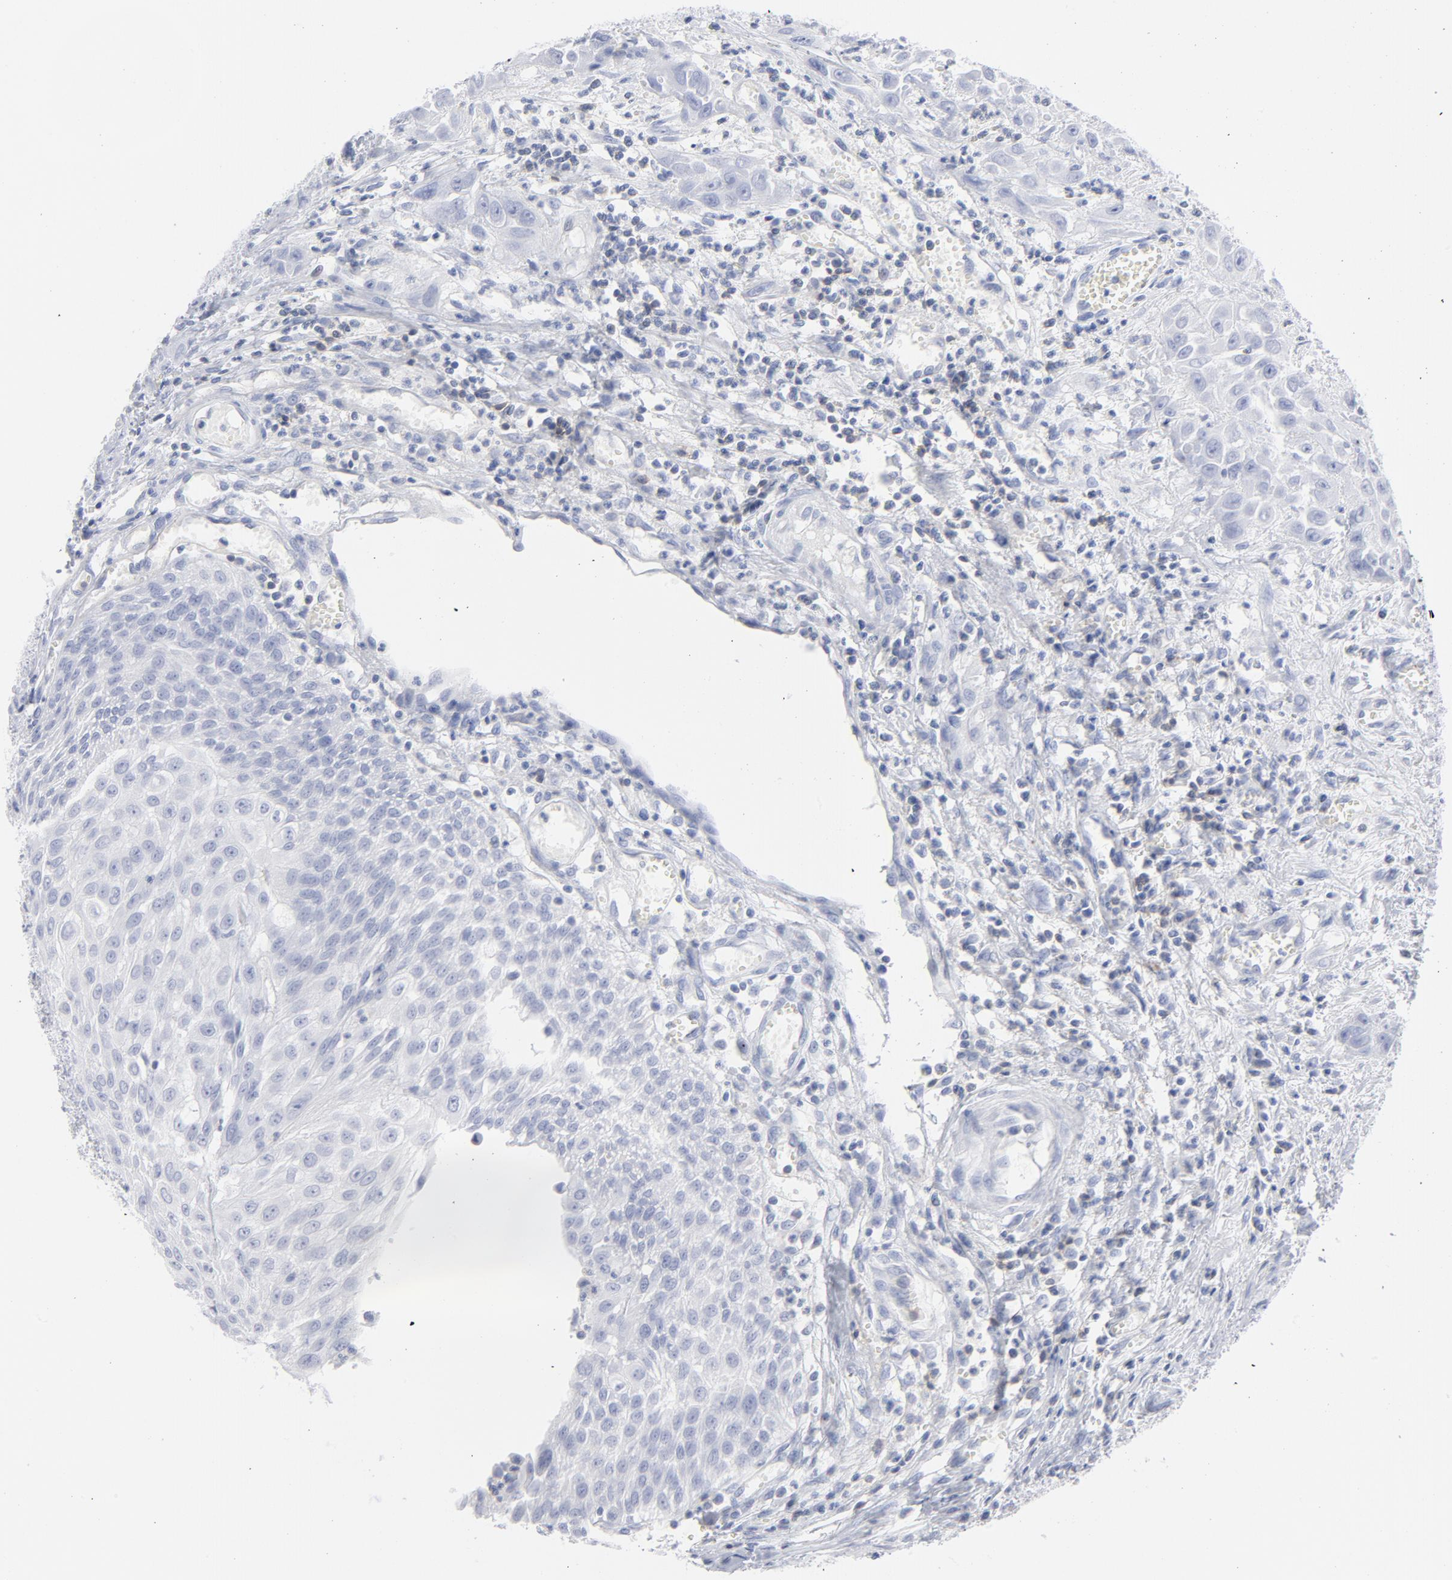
{"staining": {"intensity": "negative", "quantity": "none", "location": "none"}, "tissue": "urothelial cancer", "cell_type": "Tumor cells", "image_type": "cancer", "snomed": [{"axis": "morphology", "description": "Urothelial carcinoma, High grade"}, {"axis": "topography", "description": "Urinary bladder"}], "caption": "Tumor cells are negative for protein expression in human high-grade urothelial carcinoma. (Immunohistochemistry, brightfield microscopy, high magnification).", "gene": "P2RY8", "patient": {"sex": "male", "age": 57}}